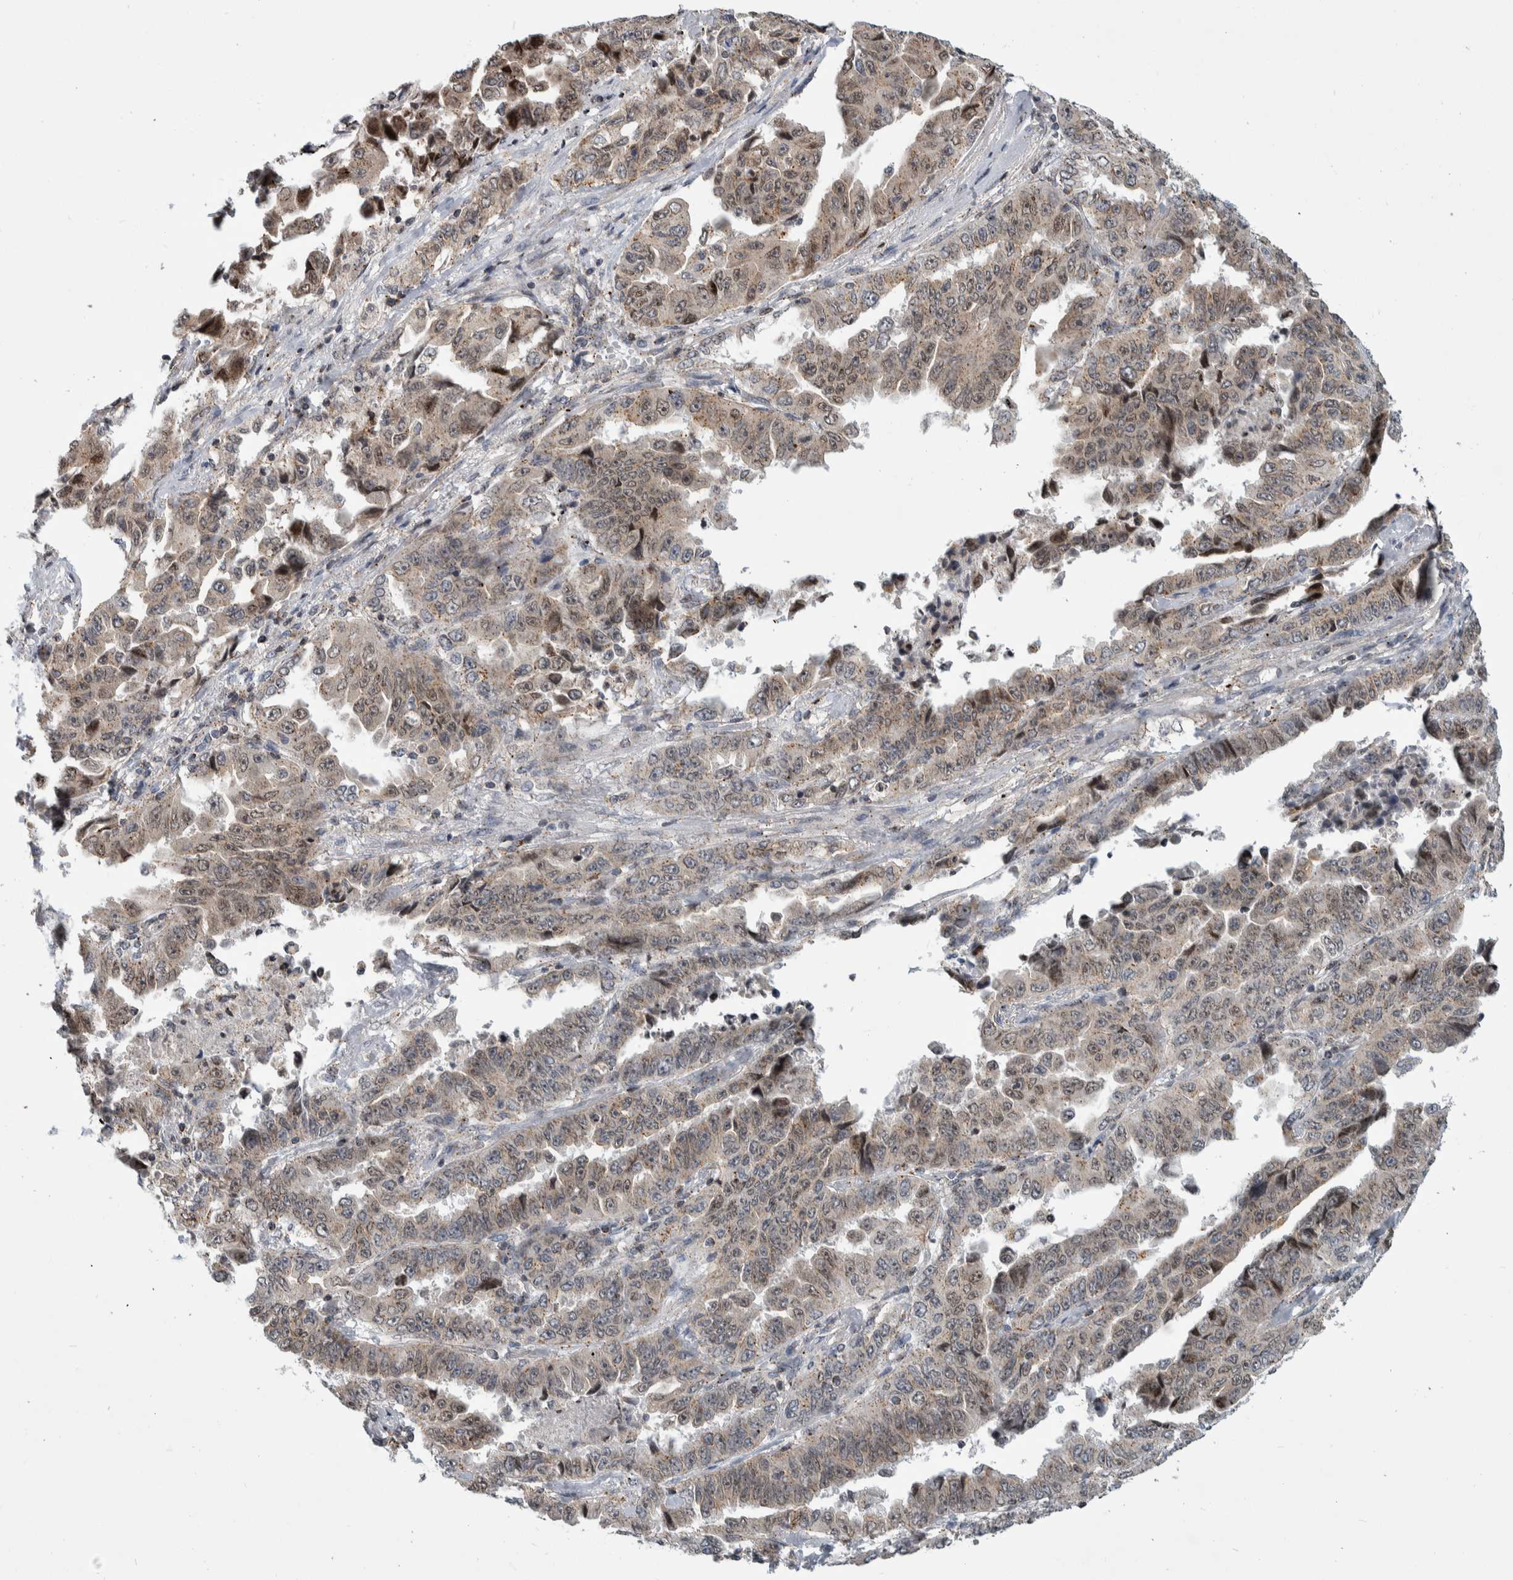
{"staining": {"intensity": "weak", "quantity": ">75%", "location": "cytoplasmic/membranous"}, "tissue": "lung cancer", "cell_type": "Tumor cells", "image_type": "cancer", "snomed": [{"axis": "morphology", "description": "Adenocarcinoma, NOS"}, {"axis": "topography", "description": "Lung"}], "caption": "Human lung adenocarcinoma stained with a brown dye exhibits weak cytoplasmic/membranous positive positivity in approximately >75% of tumor cells.", "gene": "MSL1", "patient": {"sex": "female", "age": 51}}